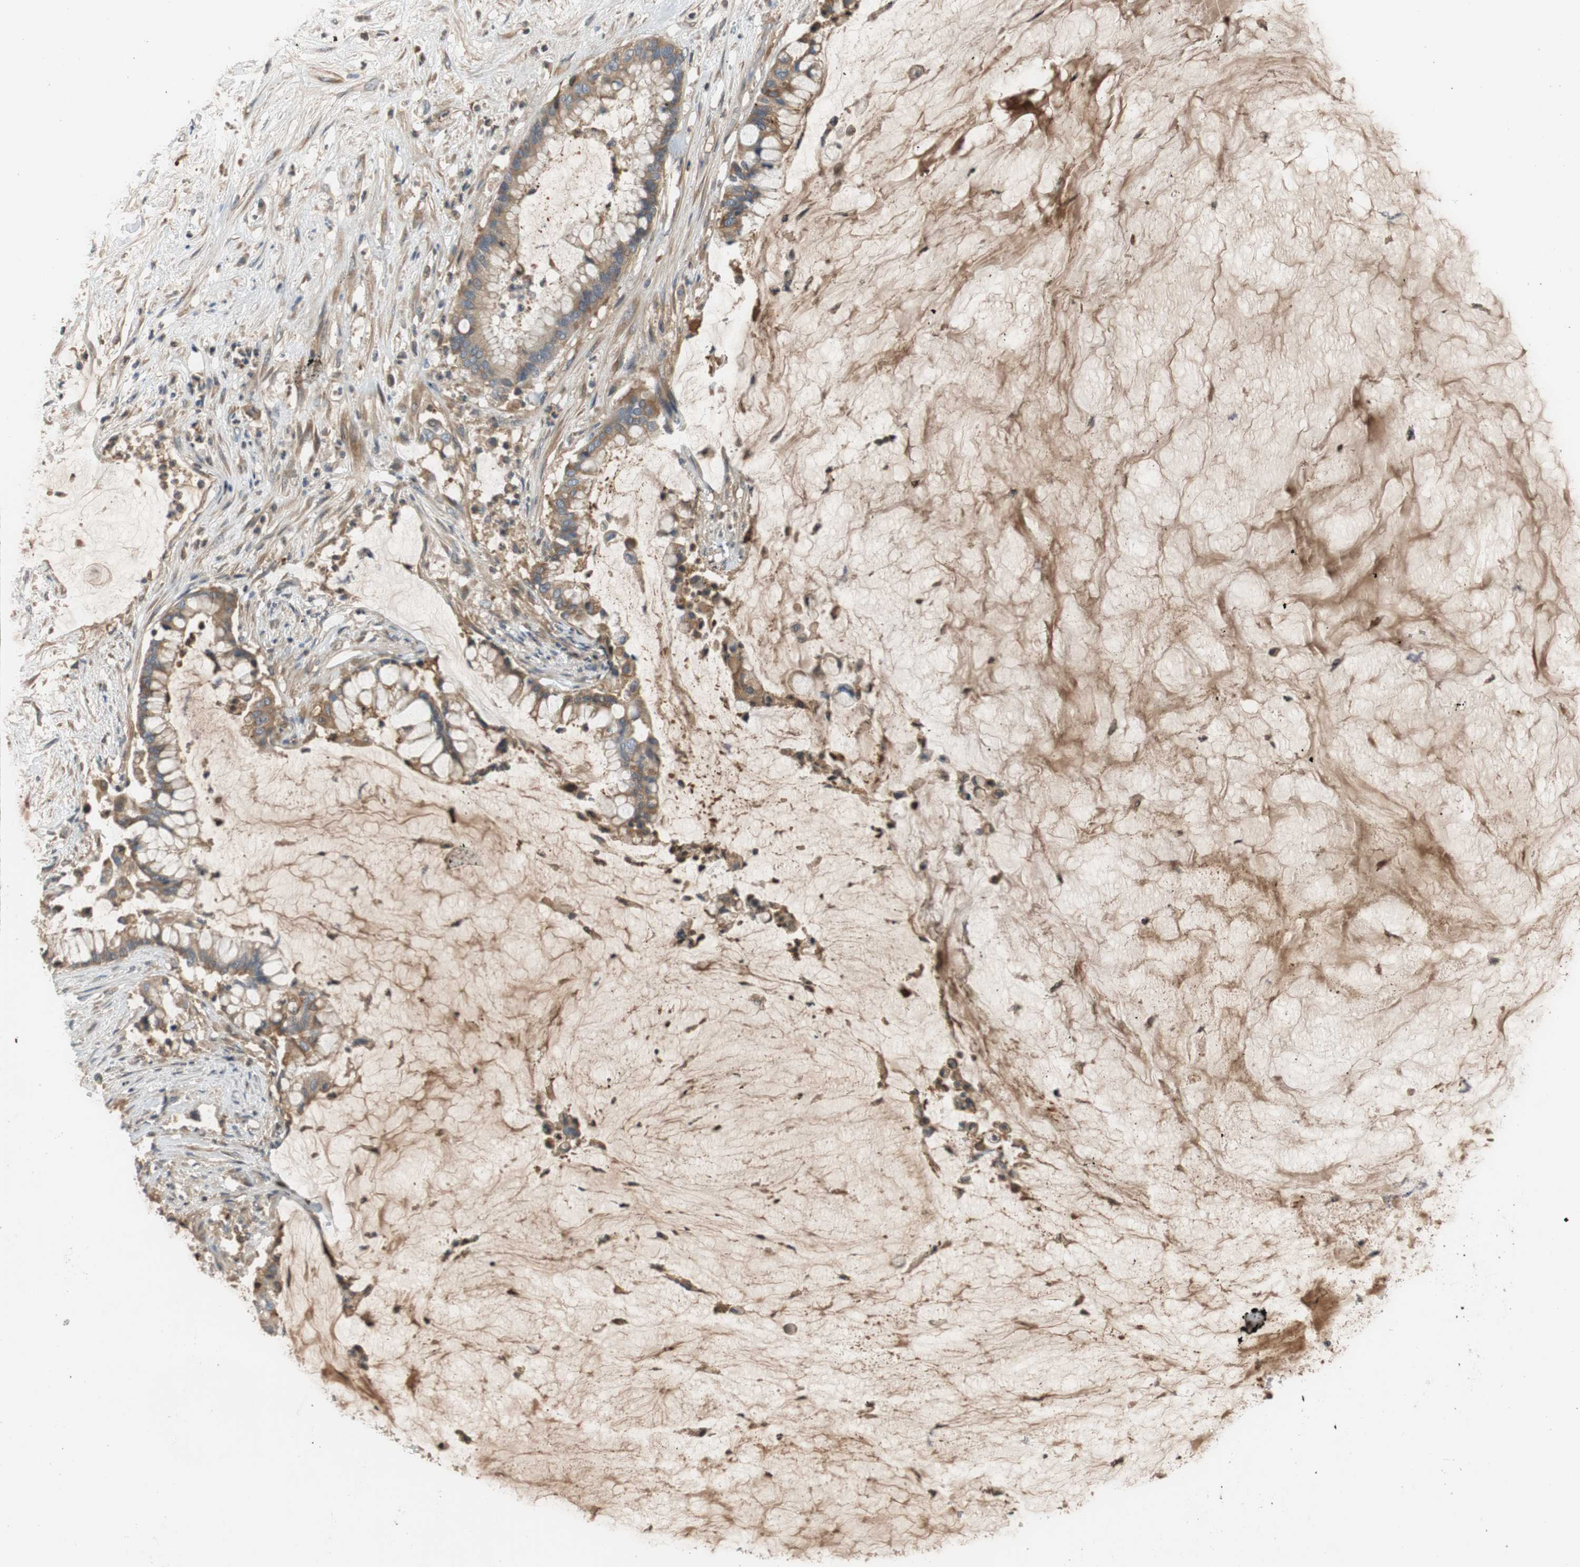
{"staining": {"intensity": "moderate", "quantity": ">75%", "location": "cytoplasmic/membranous"}, "tissue": "pancreatic cancer", "cell_type": "Tumor cells", "image_type": "cancer", "snomed": [{"axis": "morphology", "description": "Adenocarcinoma, NOS"}, {"axis": "topography", "description": "Pancreas"}], "caption": "Human pancreatic adenocarcinoma stained with a brown dye reveals moderate cytoplasmic/membranous positive positivity in approximately >75% of tumor cells.", "gene": "C4A", "patient": {"sex": "male", "age": 41}}